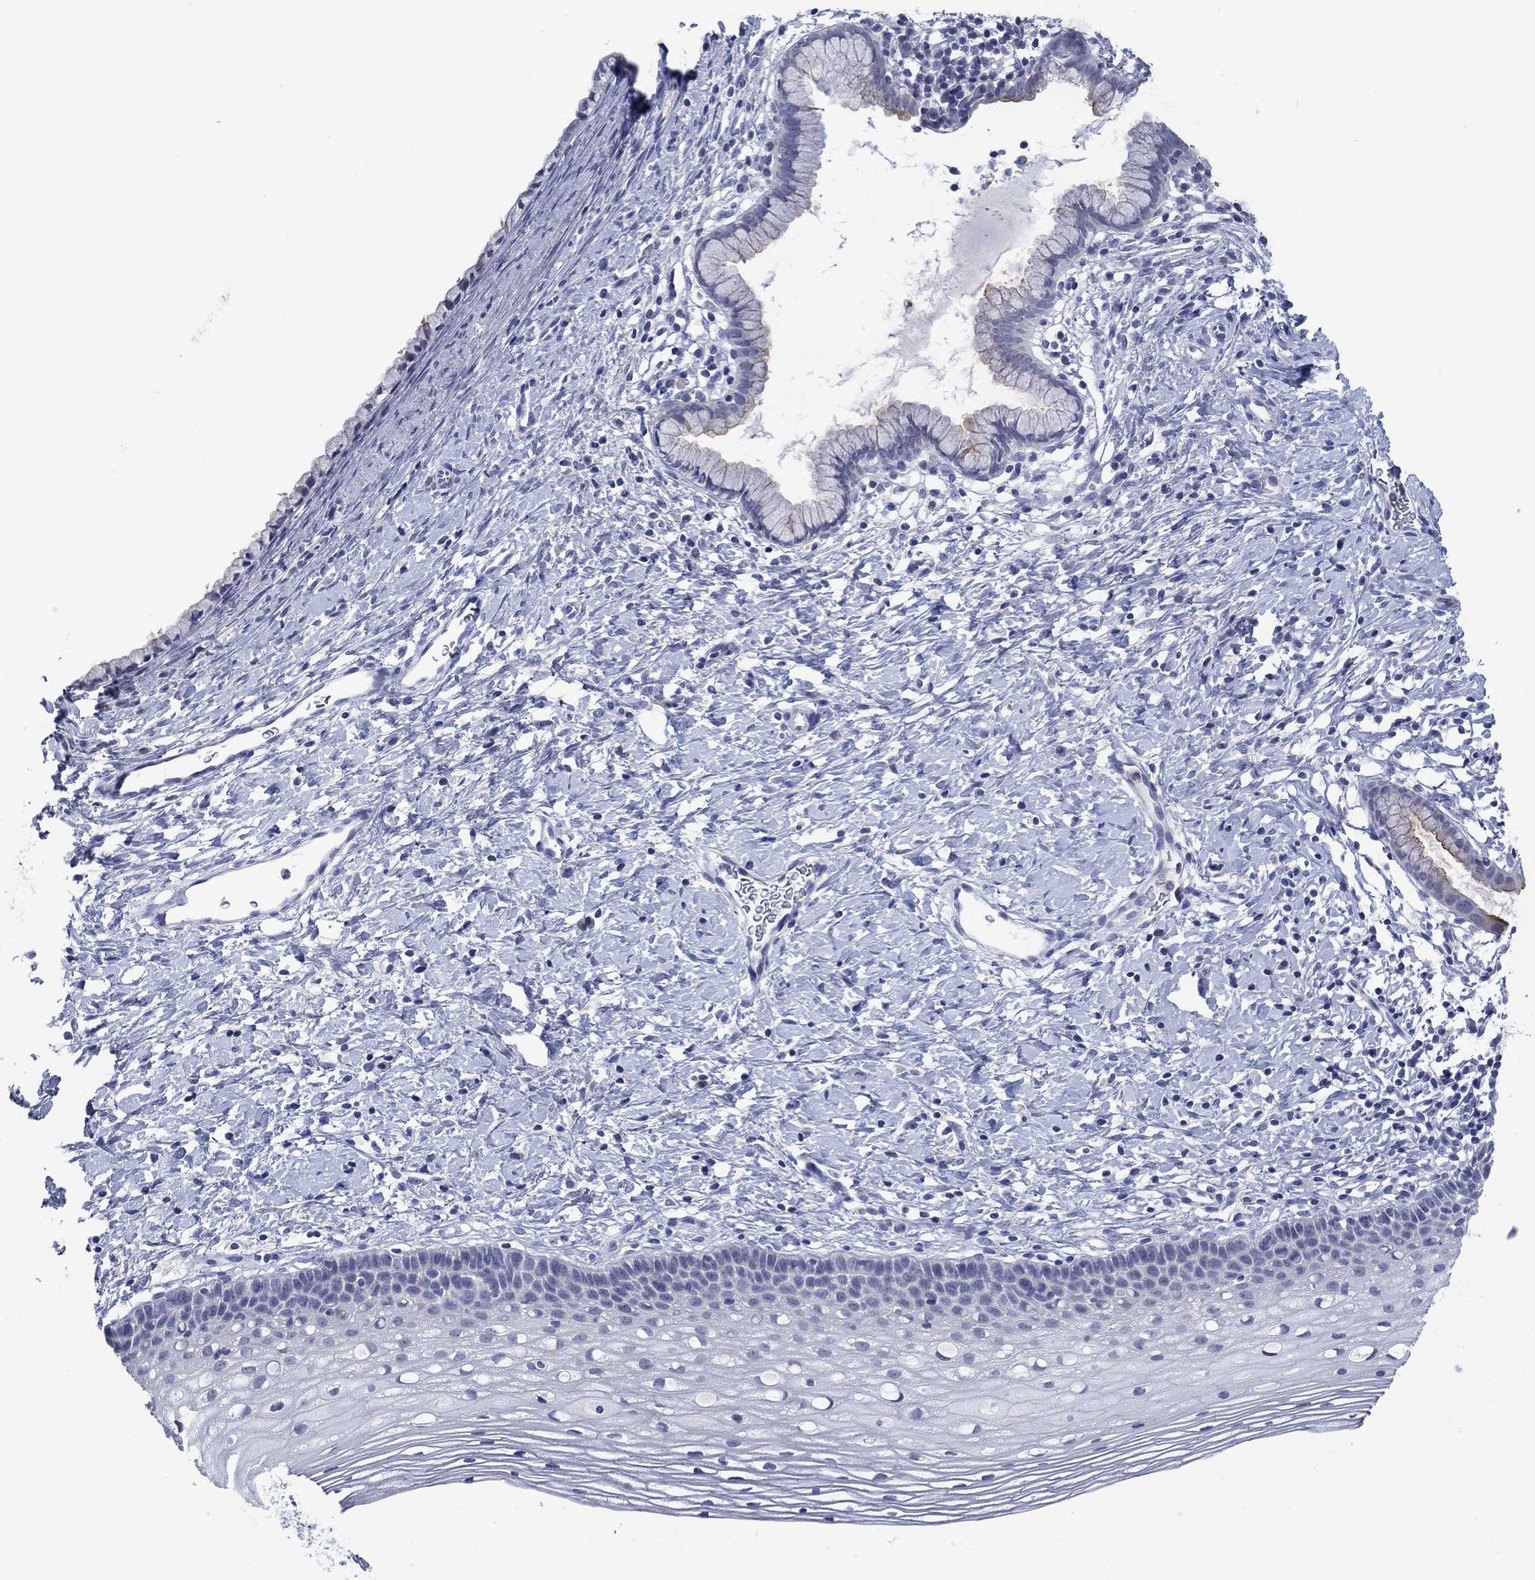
{"staining": {"intensity": "negative", "quantity": "none", "location": "none"}, "tissue": "cervix", "cell_type": "Glandular cells", "image_type": "normal", "snomed": [{"axis": "morphology", "description": "Normal tissue, NOS"}, {"axis": "topography", "description": "Cervix"}], "caption": "This is a photomicrograph of IHC staining of benign cervix, which shows no staining in glandular cells.", "gene": "FER1L6", "patient": {"sex": "female", "age": 39}}